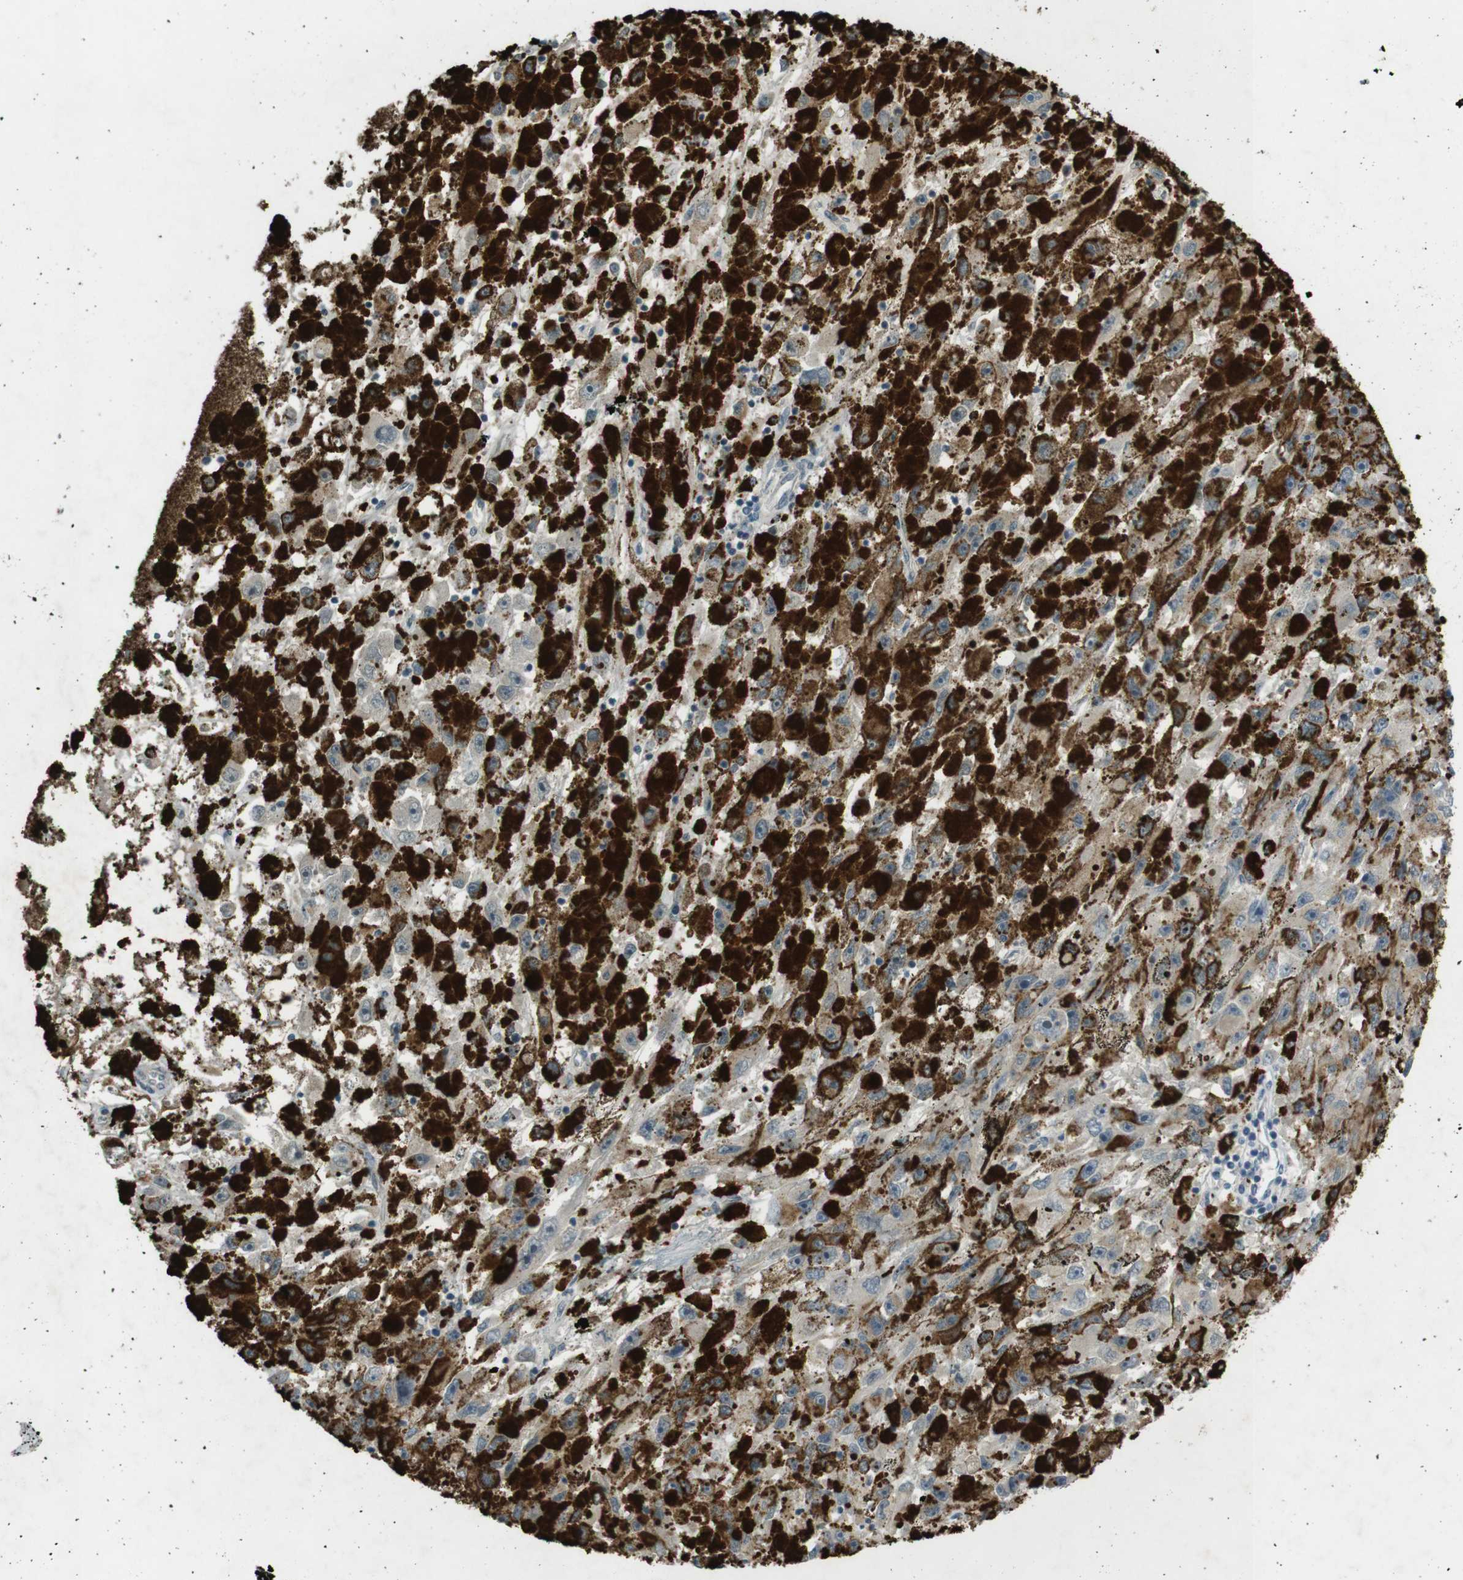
{"staining": {"intensity": "weak", "quantity": "<25%", "location": "cytoplasmic/membranous"}, "tissue": "melanoma", "cell_type": "Tumor cells", "image_type": "cancer", "snomed": [{"axis": "morphology", "description": "Malignant melanoma, NOS"}, {"axis": "topography", "description": "Skin"}], "caption": "Tumor cells show no significant expression in malignant melanoma.", "gene": "TMEM41B", "patient": {"sex": "female", "age": 104}}